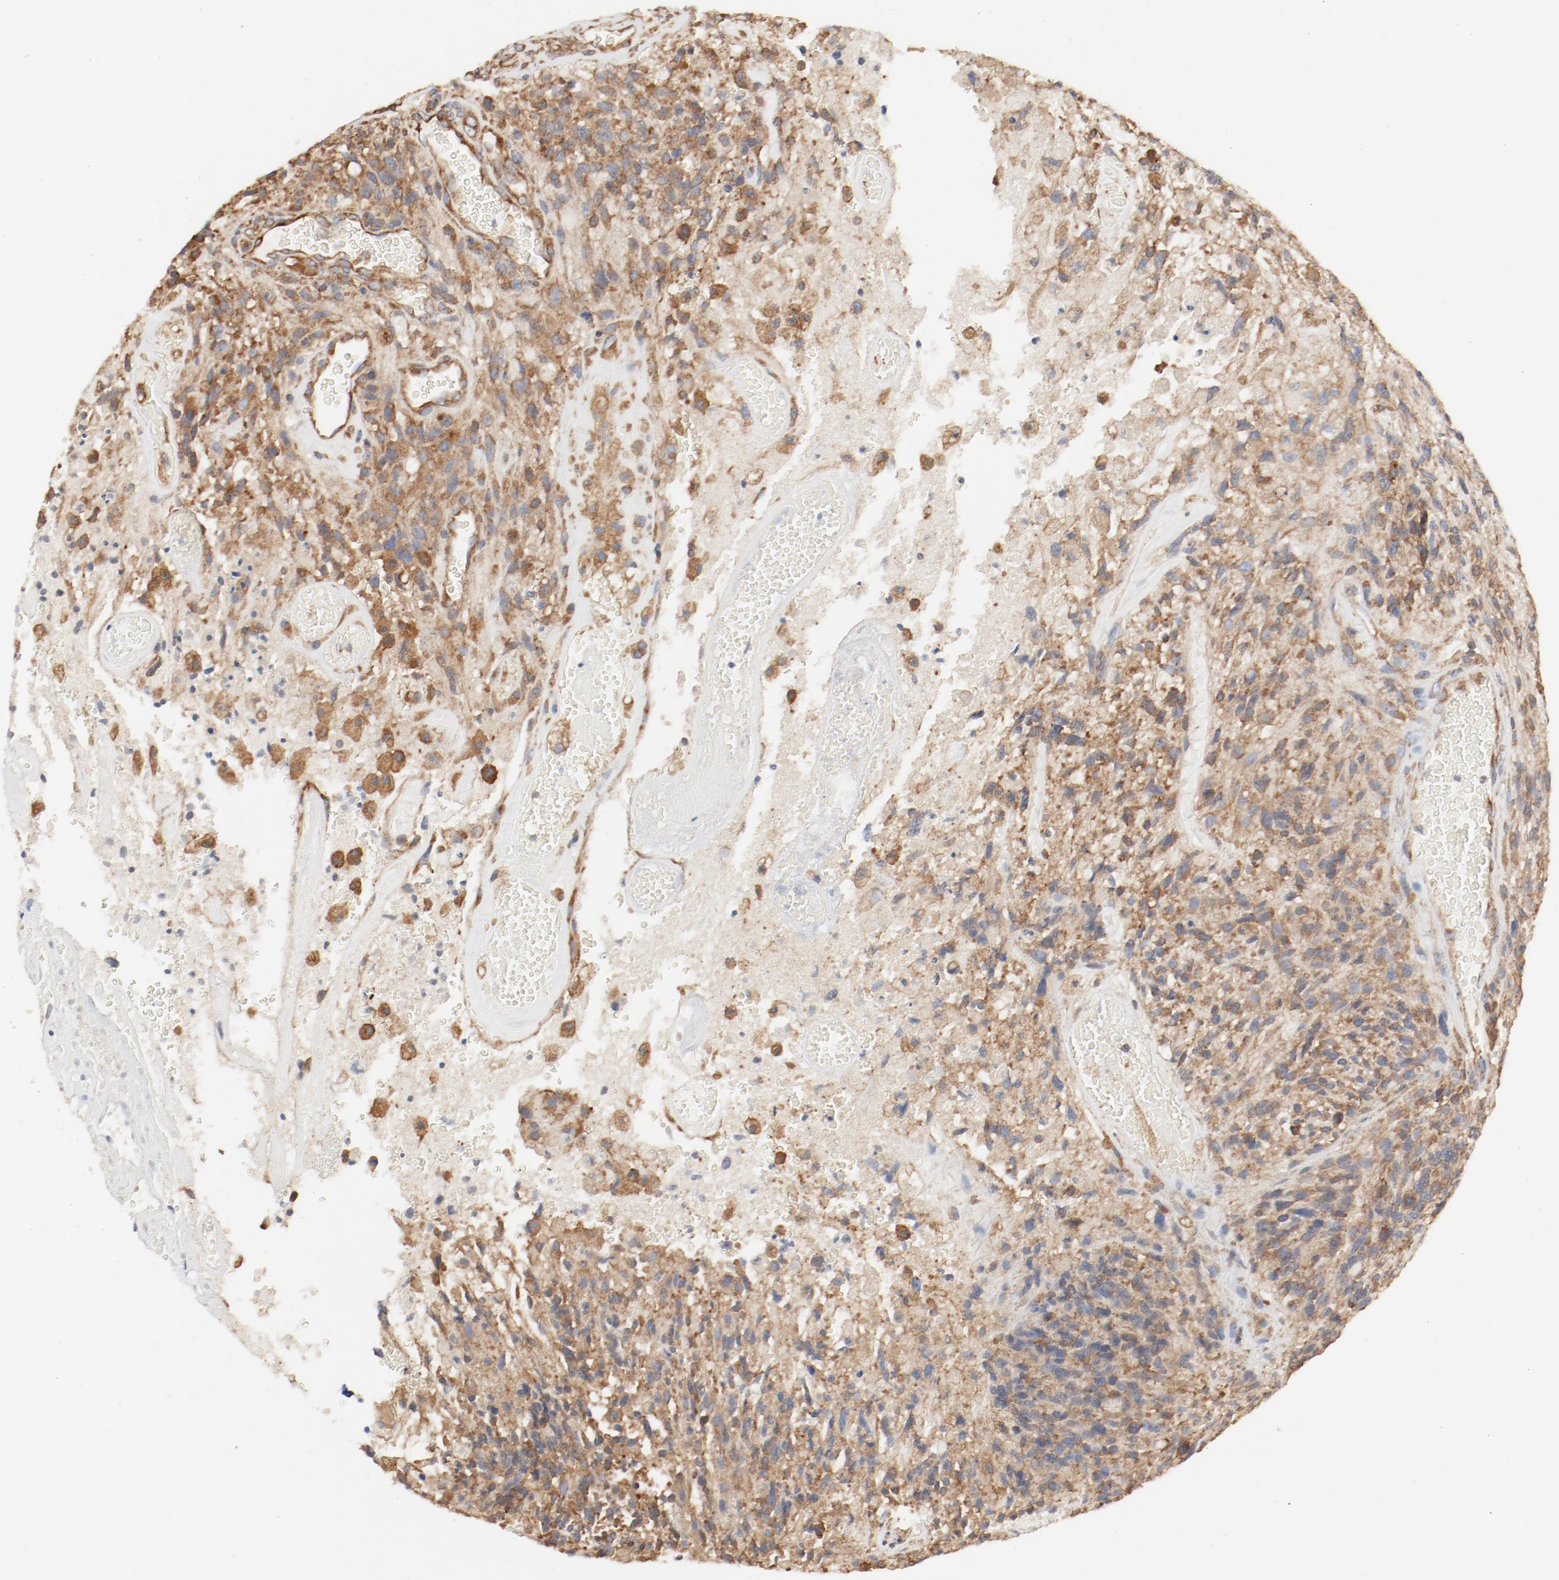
{"staining": {"intensity": "moderate", "quantity": ">75%", "location": "cytoplasmic/membranous"}, "tissue": "glioma", "cell_type": "Tumor cells", "image_type": "cancer", "snomed": [{"axis": "morphology", "description": "Normal tissue, NOS"}, {"axis": "morphology", "description": "Glioma, malignant, High grade"}, {"axis": "topography", "description": "Cerebral cortex"}], "caption": "The histopathology image shows immunohistochemical staining of glioma. There is moderate cytoplasmic/membranous positivity is present in approximately >75% of tumor cells.", "gene": "RPS6", "patient": {"sex": "male", "age": 75}}